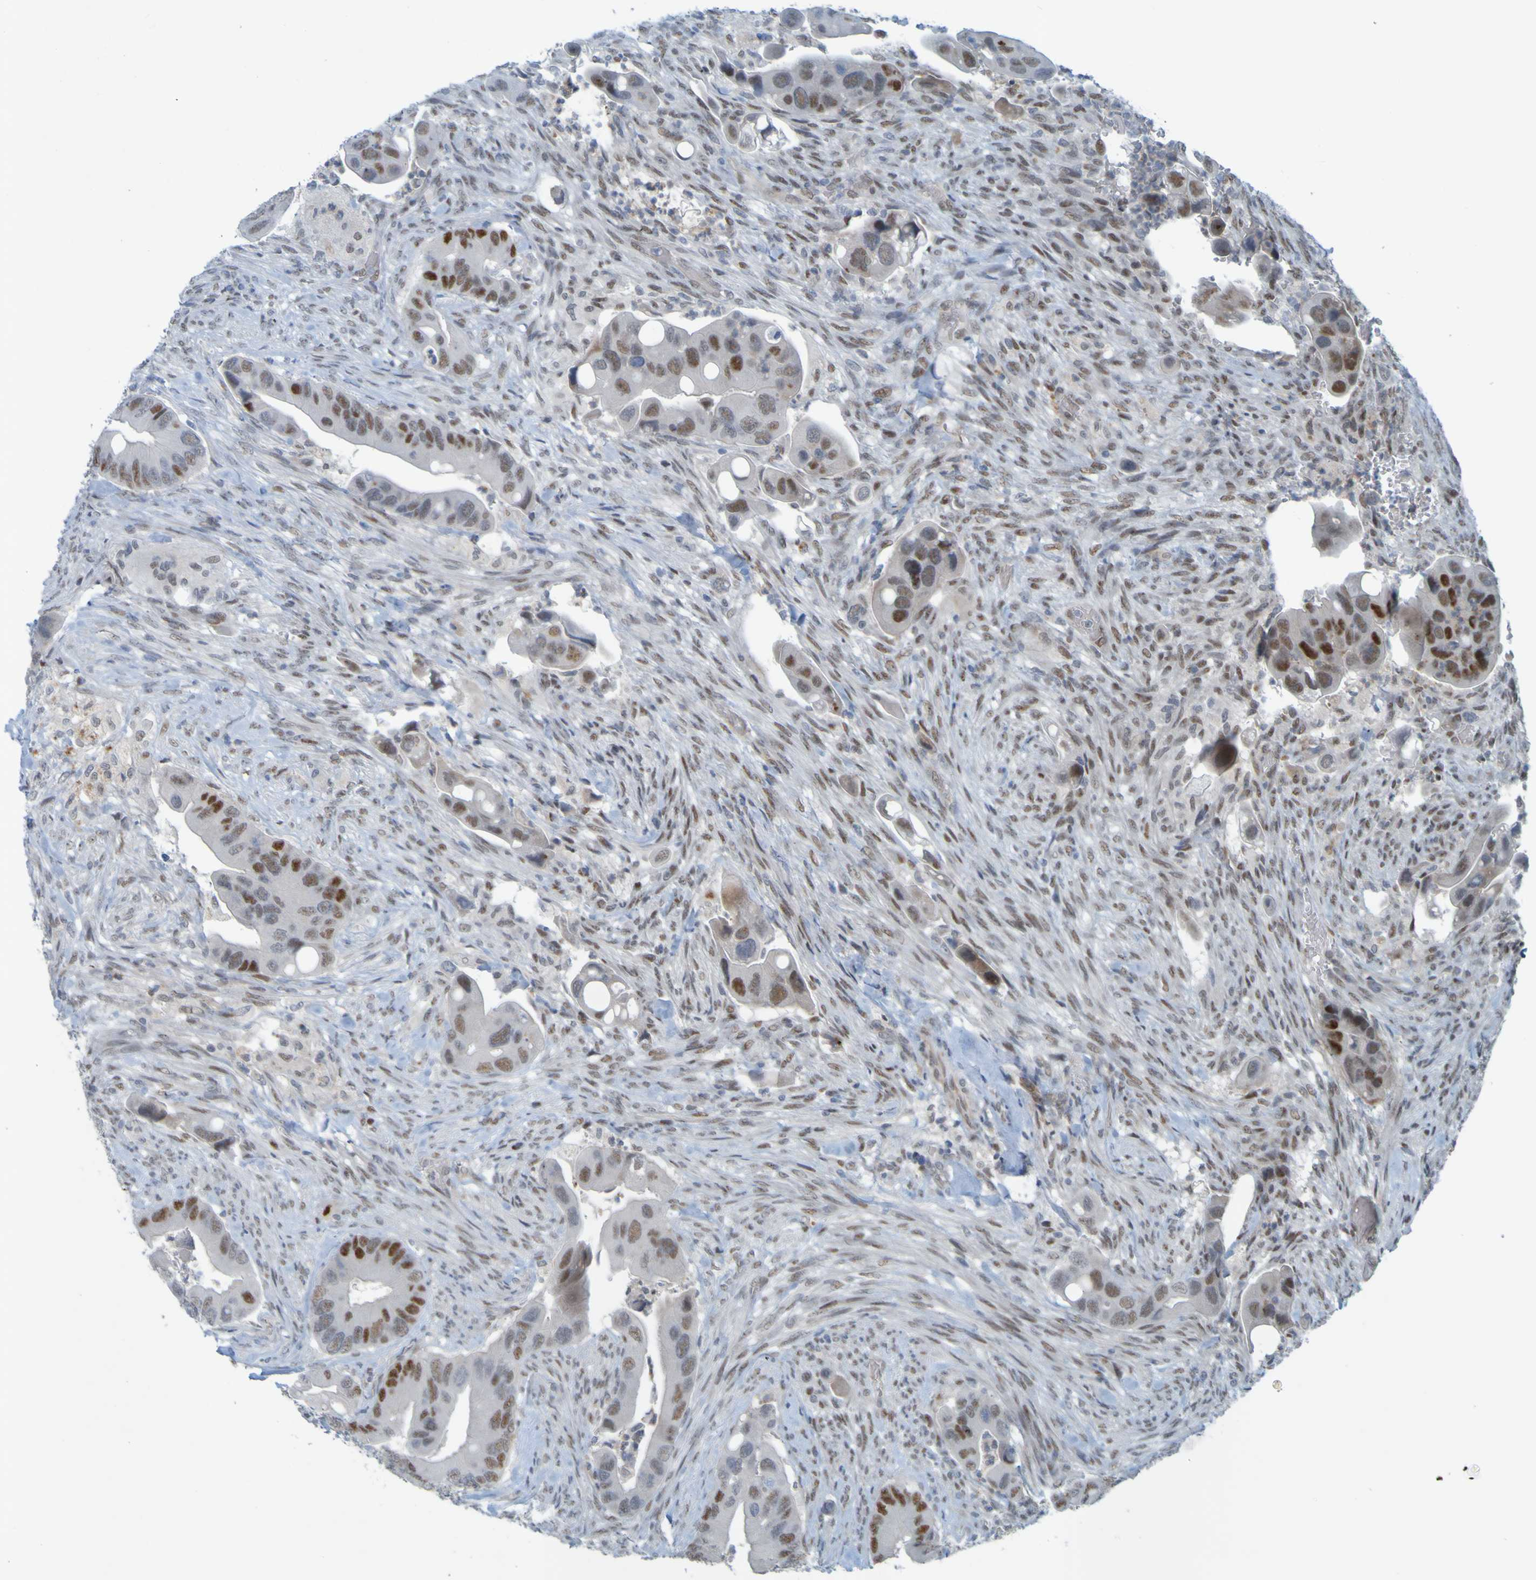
{"staining": {"intensity": "strong", "quantity": "25%-75%", "location": "nuclear"}, "tissue": "colorectal cancer", "cell_type": "Tumor cells", "image_type": "cancer", "snomed": [{"axis": "morphology", "description": "Adenocarcinoma, NOS"}, {"axis": "topography", "description": "Rectum"}], "caption": "Brown immunohistochemical staining in colorectal cancer (adenocarcinoma) demonstrates strong nuclear positivity in approximately 25%-75% of tumor cells. The protein of interest is shown in brown color, while the nuclei are stained blue.", "gene": "MCPH1", "patient": {"sex": "female", "age": 57}}